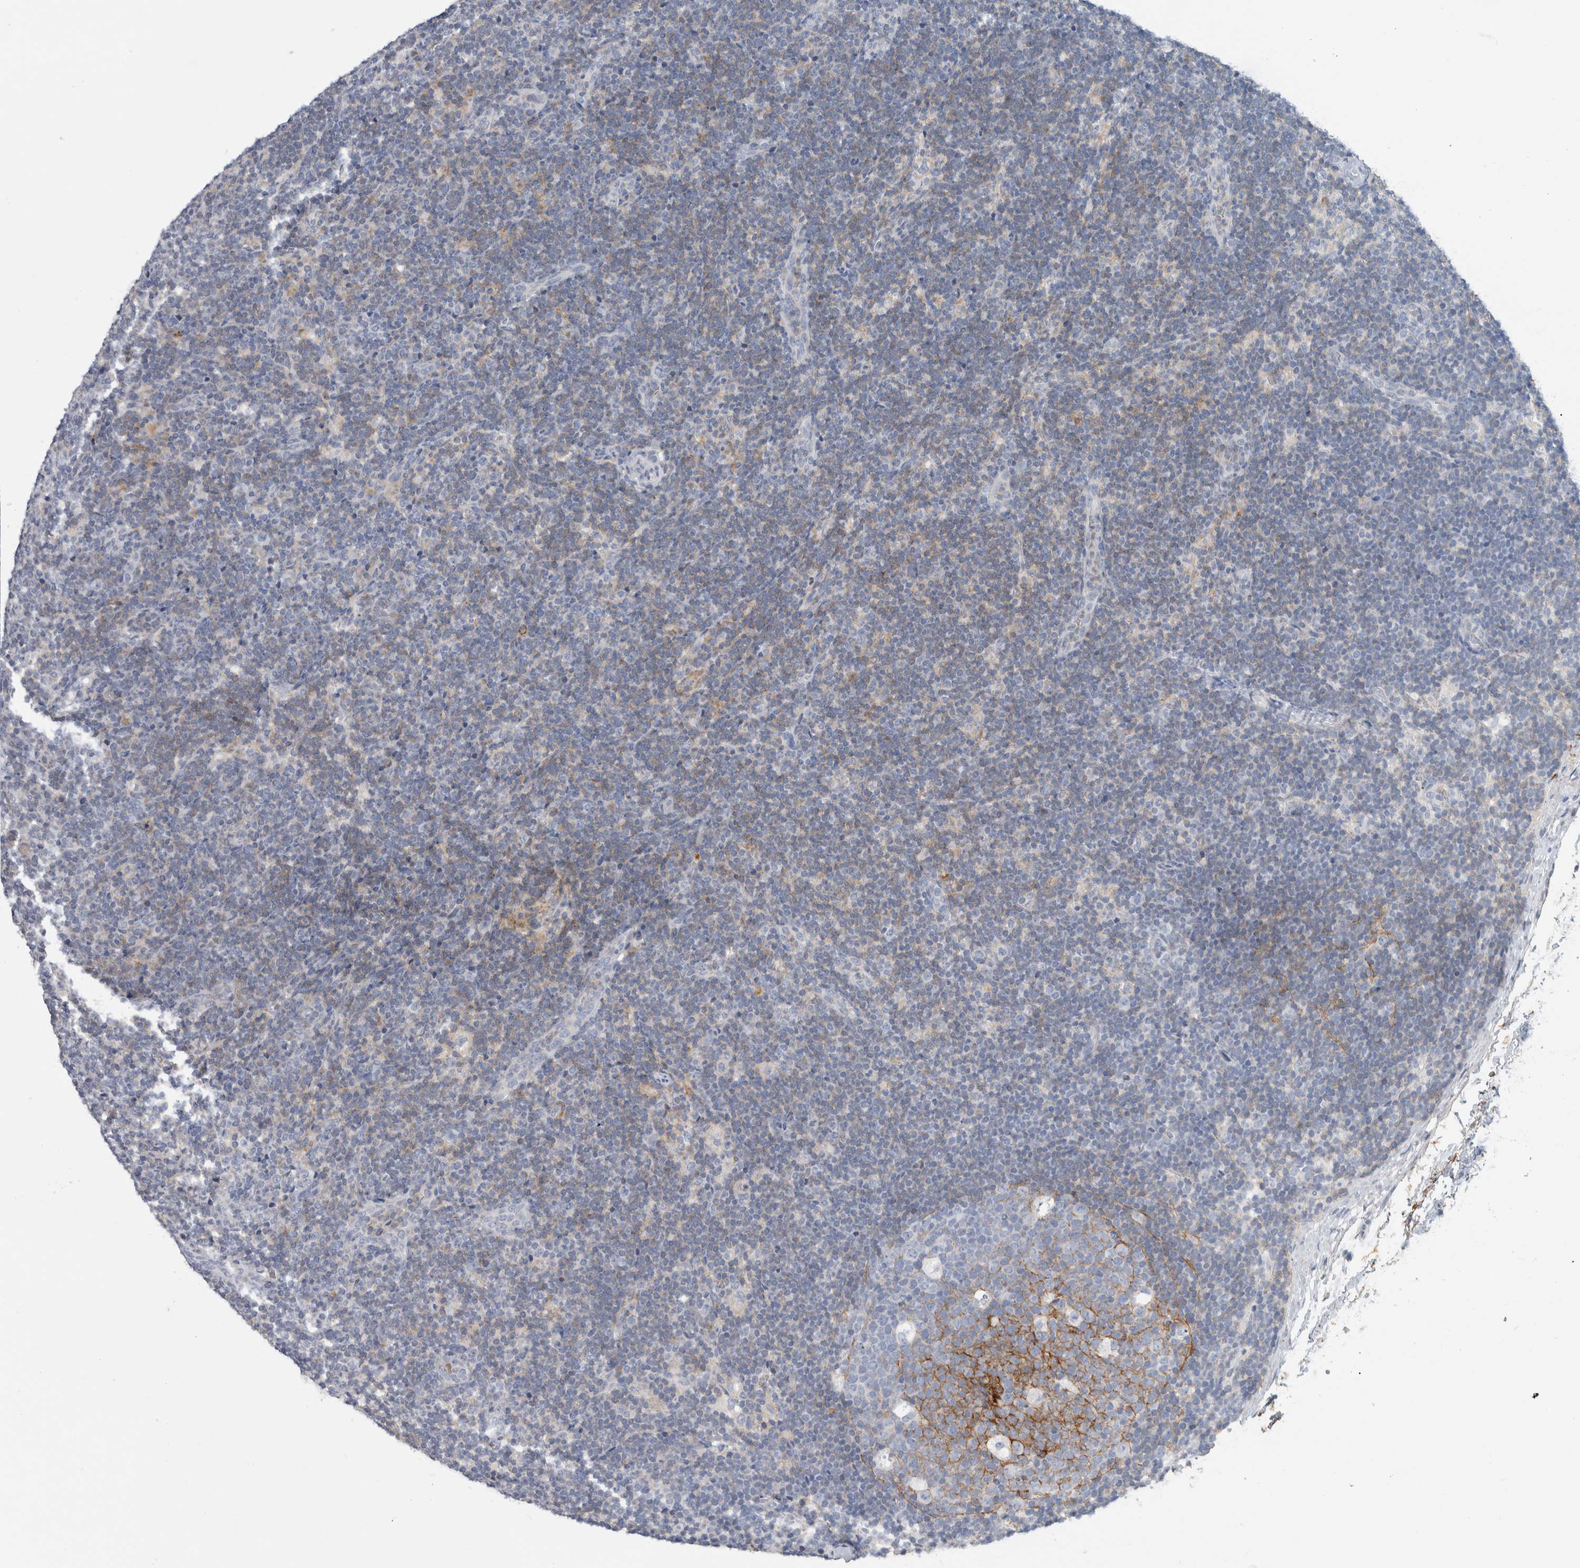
{"staining": {"intensity": "negative", "quantity": "none", "location": "none"}, "tissue": "lymph node", "cell_type": "Germinal center cells", "image_type": "normal", "snomed": [{"axis": "morphology", "description": "Normal tissue, NOS"}, {"axis": "topography", "description": "Lymph node"}], "caption": "Germinal center cells show no significant expression in normal lymph node. Brightfield microscopy of immunohistochemistry (IHC) stained with DAB (brown) and hematoxylin (blue), captured at high magnification.", "gene": "CD55", "patient": {"sex": "female", "age": 22}}